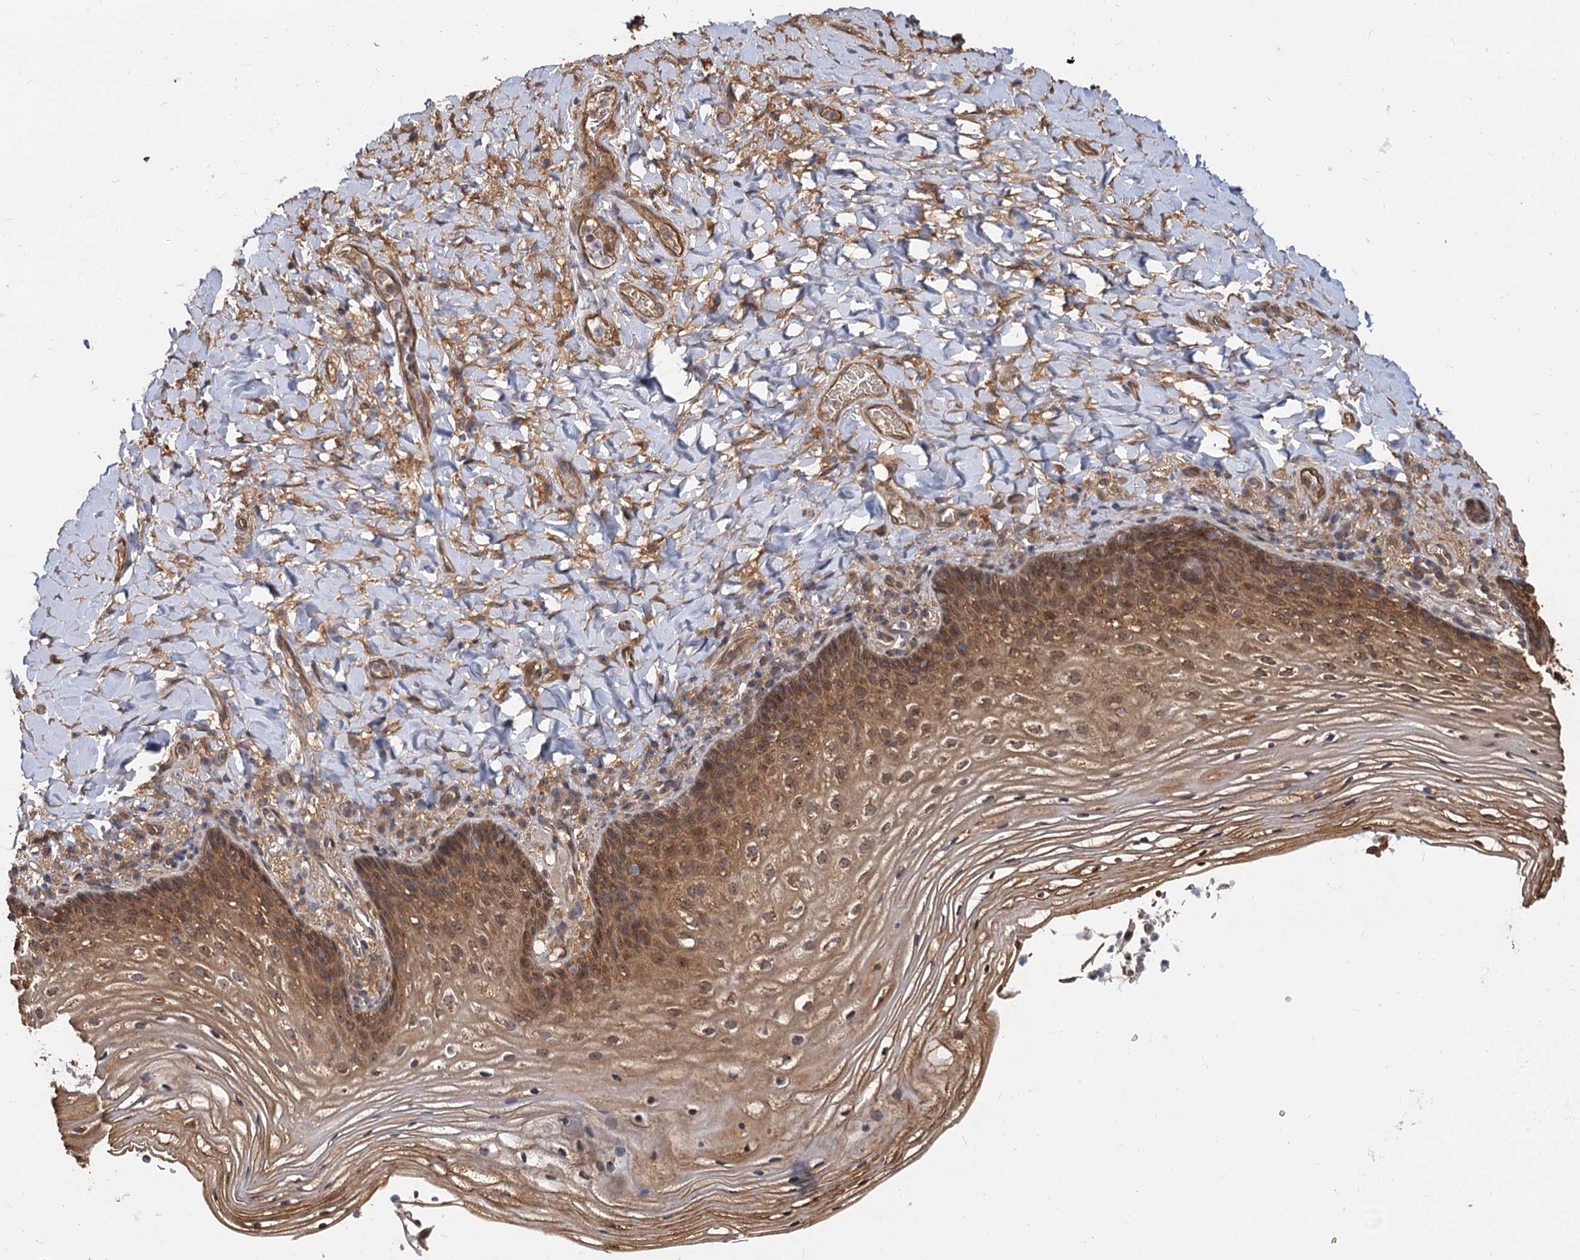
{"staining": {"intensity": "moderate", "quantity": ">75%", "location": "cytoplasmic/membranous,nuclear"}, "tissue": "vagina", "cell_type": "Squamous epithelial cells", "image_type": "normal", "snomed": [{"axis": "morphology", "description": "Normal tissue, NOS"}, {"axis": "topography", "description": "Vagina"}], "caption": "Immunohistochemistry (IHC) (DAB (3,3'-diaminobenzidine)) staining of benign human vagina reveals moderate cytoplasmic/membranous,nuclear protein expression in approximately >75% of squamous epithelial cells. Nuclei are stained in blue.", "gene": "SNX15", "patient": {"sex": "female", "age": 60}}